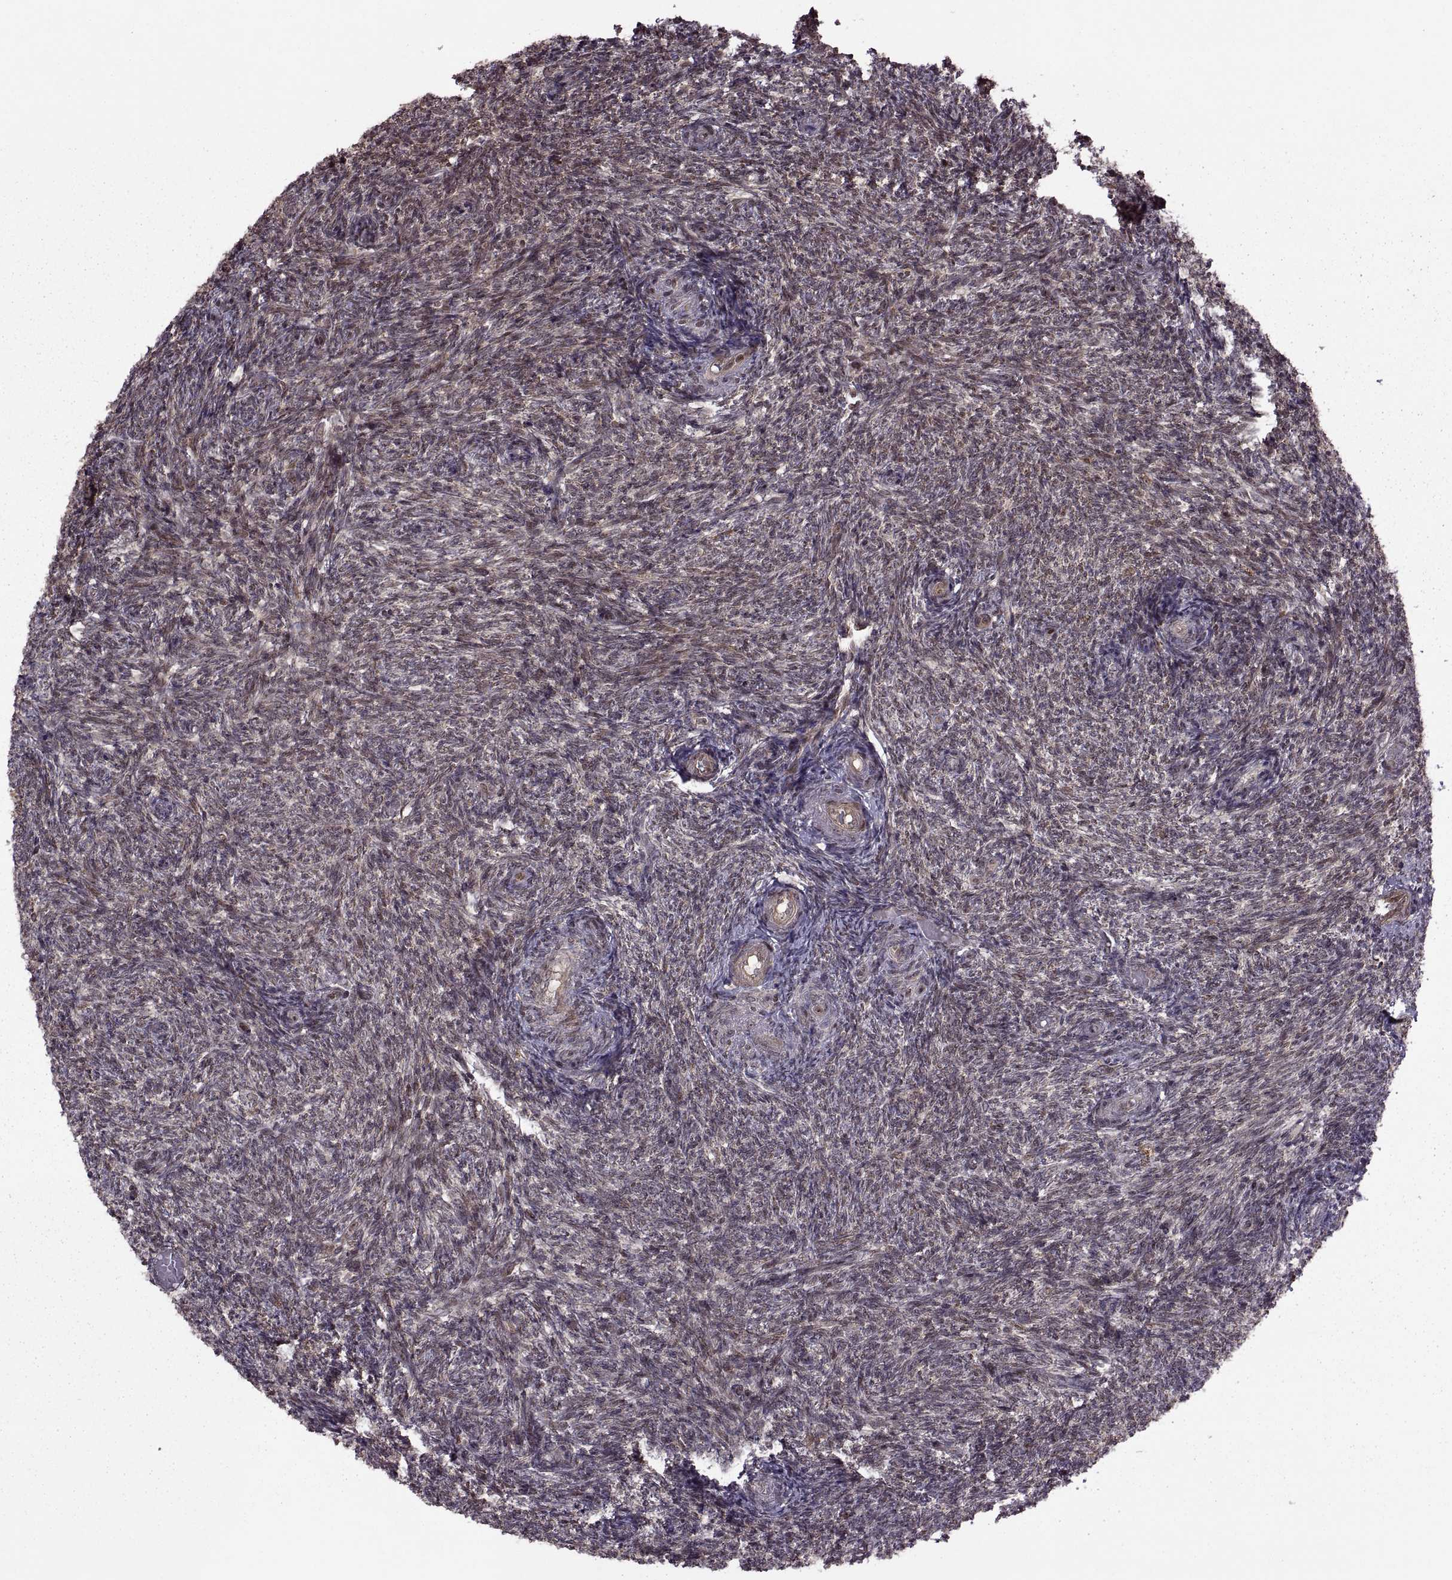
{"staining": {"intensity": "moderate", "quantity": ">75%", "location": "cytoplasmic/membranous"}, "tissue": "ovary", "cell_type": "Follicle cells", "image_type": "normal", "snomed": [{"axis": "morphology", "description": "Normal tissue, NOS"}, {"axis": "topography", "description": "Ovary"}], "caption": "Immunohistochemistry (DAB (3,3'-diaminobenzidine)) staining of normal ovary exhibits moderate cytoplasmic/membranous protein positivity in approximately >75% of follicle cells. (DAB (3,3'-diaminobenzidine) = brown stain, brightfield microscopy at high magnification).", "gene": "PTOV1", "patient": {"sex": "female", "age": 39}}